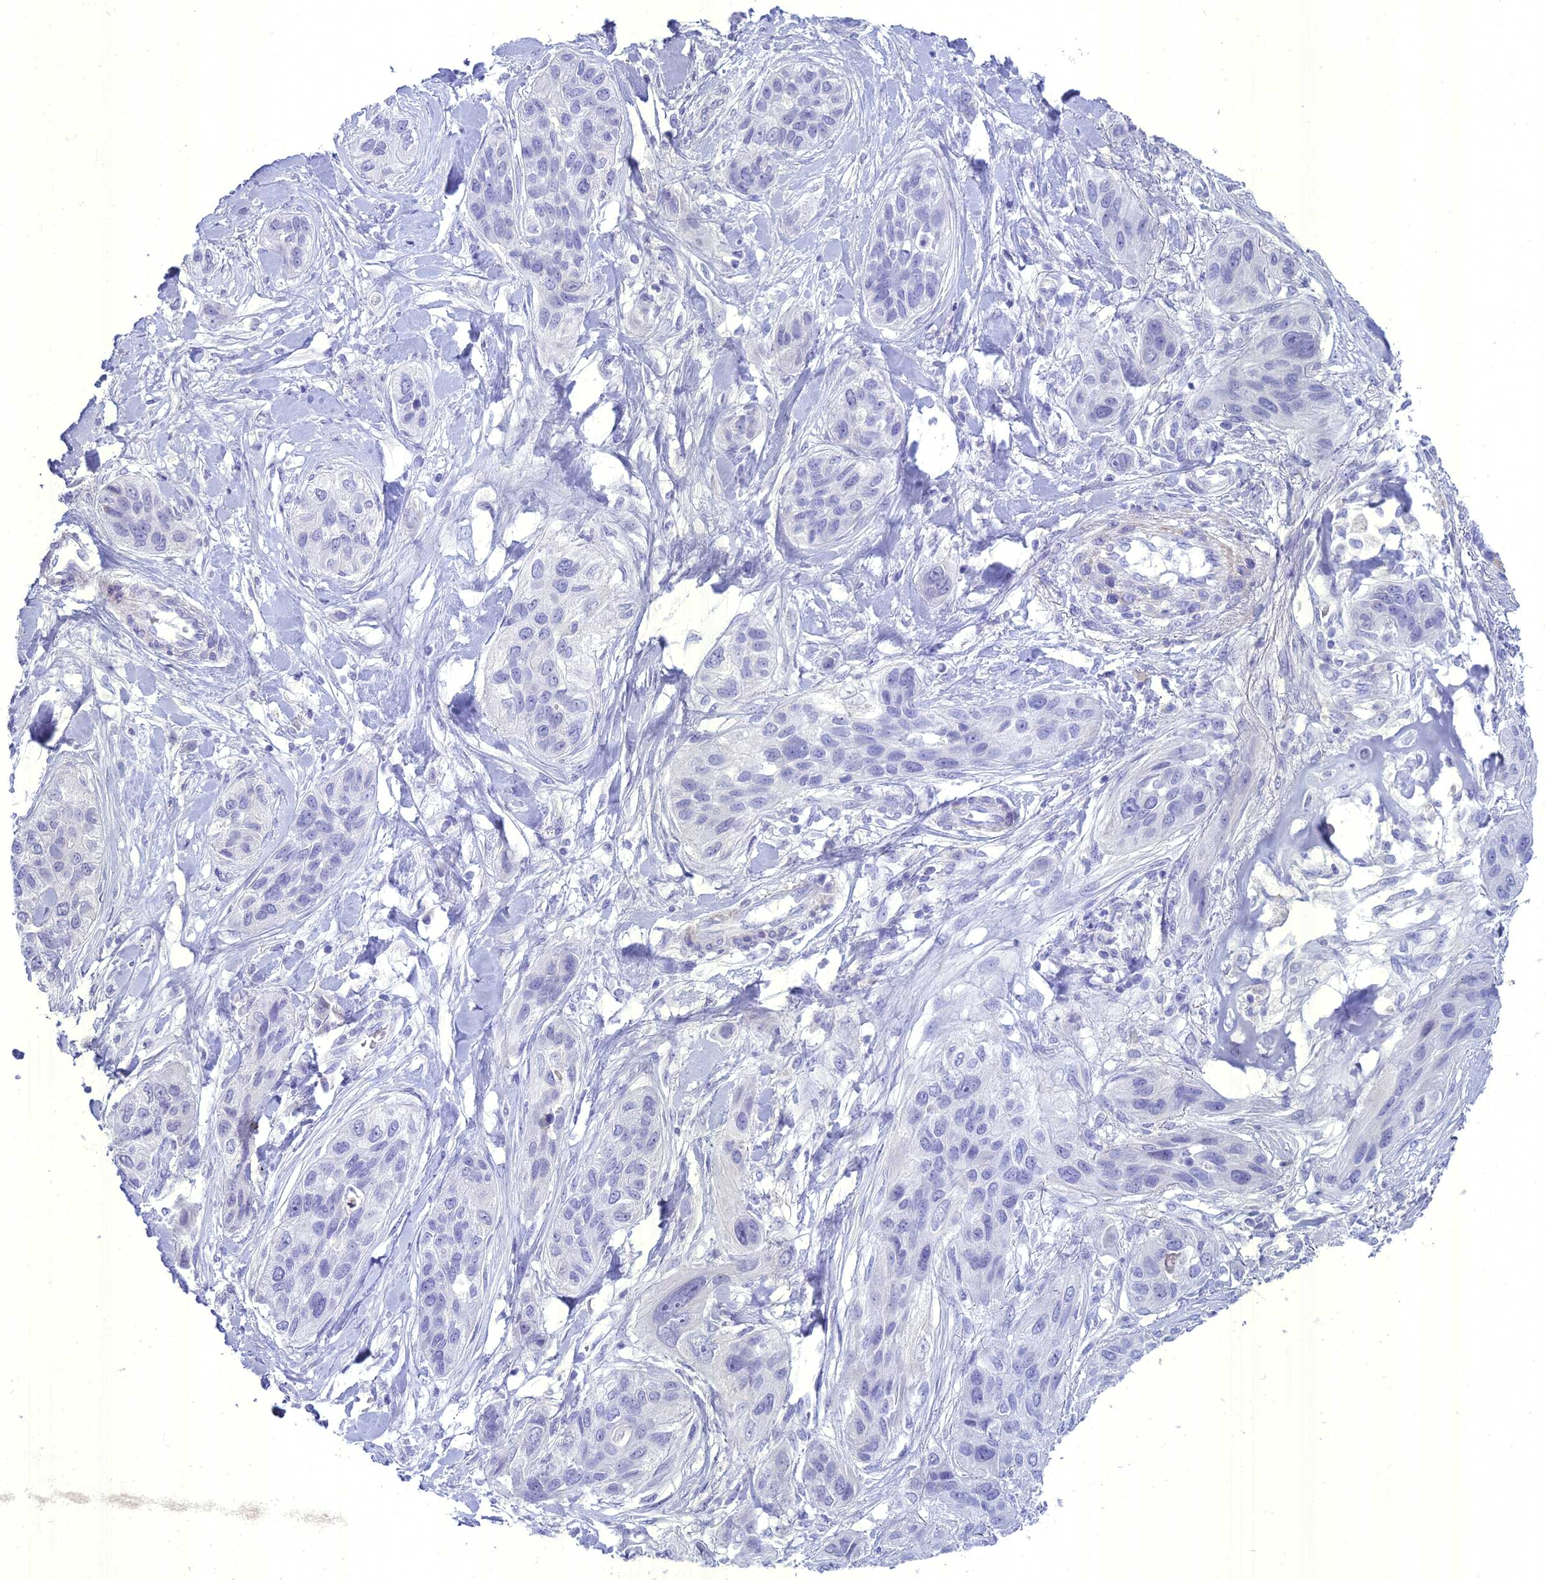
{"staining": {"intensity": "negative", "quantity": "none", "location": "none"}, "tissue": "lung cancer", "cell_type": "Tumor cells", "image_type": "cancer", "snomed": [{"axis": "morphology", "description": "Squamous cell carcinoma, NOS"}, {"axis": "topography", "description": "Lung"}], "caption": "An immunohistochemistry (IHC) micrograph of lung cancer is shown. There is no staining in tumor cells of lung cancer.", "gene": "UNC80", "patient": {"sex": "female", "age": 70}}